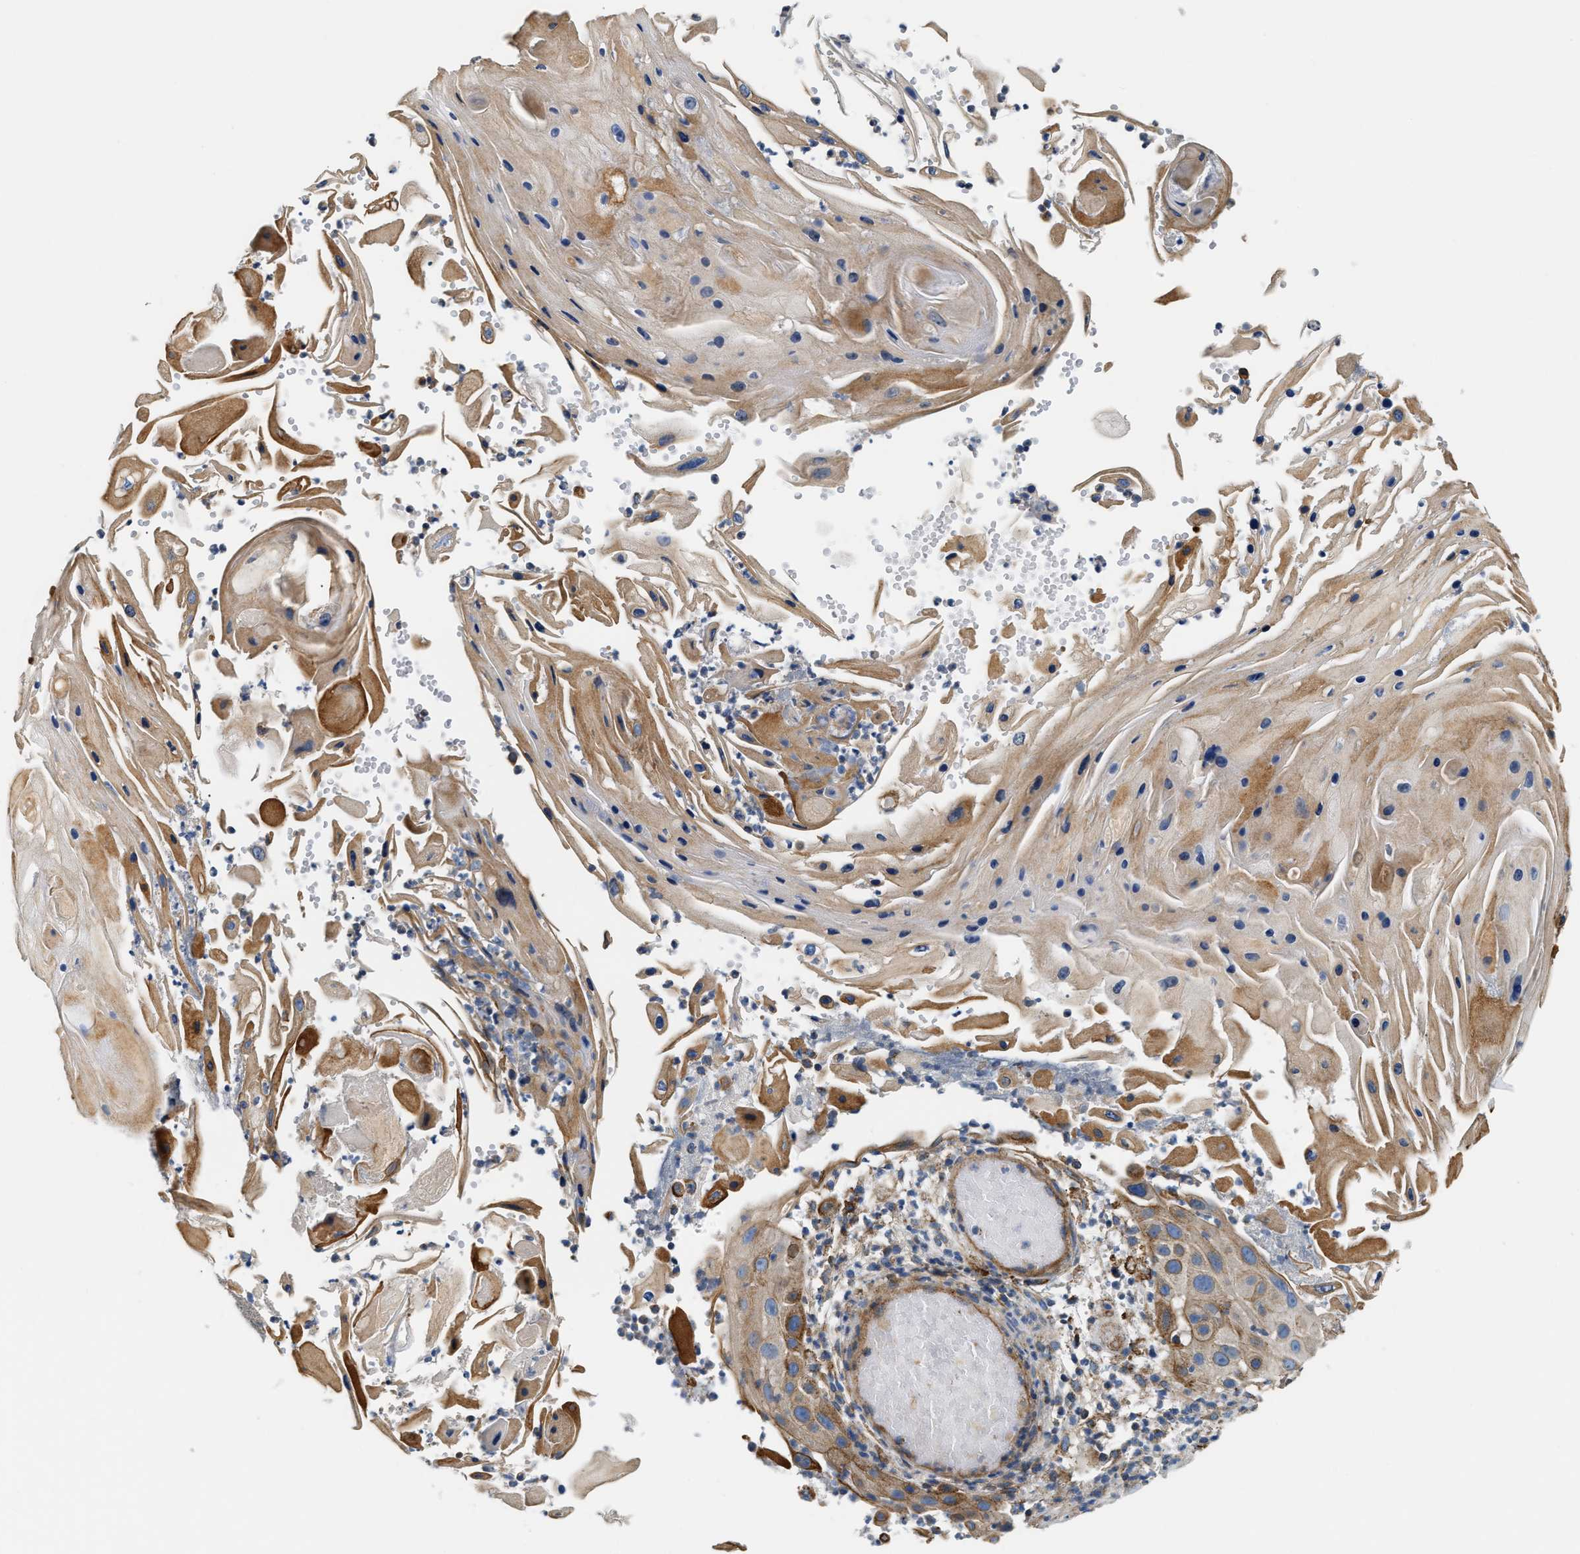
{"staining": {"intensity": "moderate", "quantity": "25%-75%", "location": "cytoplasmic/membranous"}, "tissue": "skin cancer", "cell_type": "Tumor cells", "image_type": "cancer", "snomed": [{"axis": "morphology", "description": "Squamous cell carcinoma, NOS"}, {"axis": "topography", "description": "Skin"}], "caption": "Immunohistochemistry (IHC) staining of skin cancer (squamous cell carcinoma), which exhibits medium levels of moderate cytoplasmic/membranous expression in about 25%-75% of tumor cells indicating moderate cytoplasmic/membranous protein positivity. The staining was performed using DAB (3,3'-diaminobenzidine) (brown) for protein detection and nuclei were counterstained in hematoxylin (blue).", "gene": "NSUN7", "patient": {"sex": "female", "age": 44}}